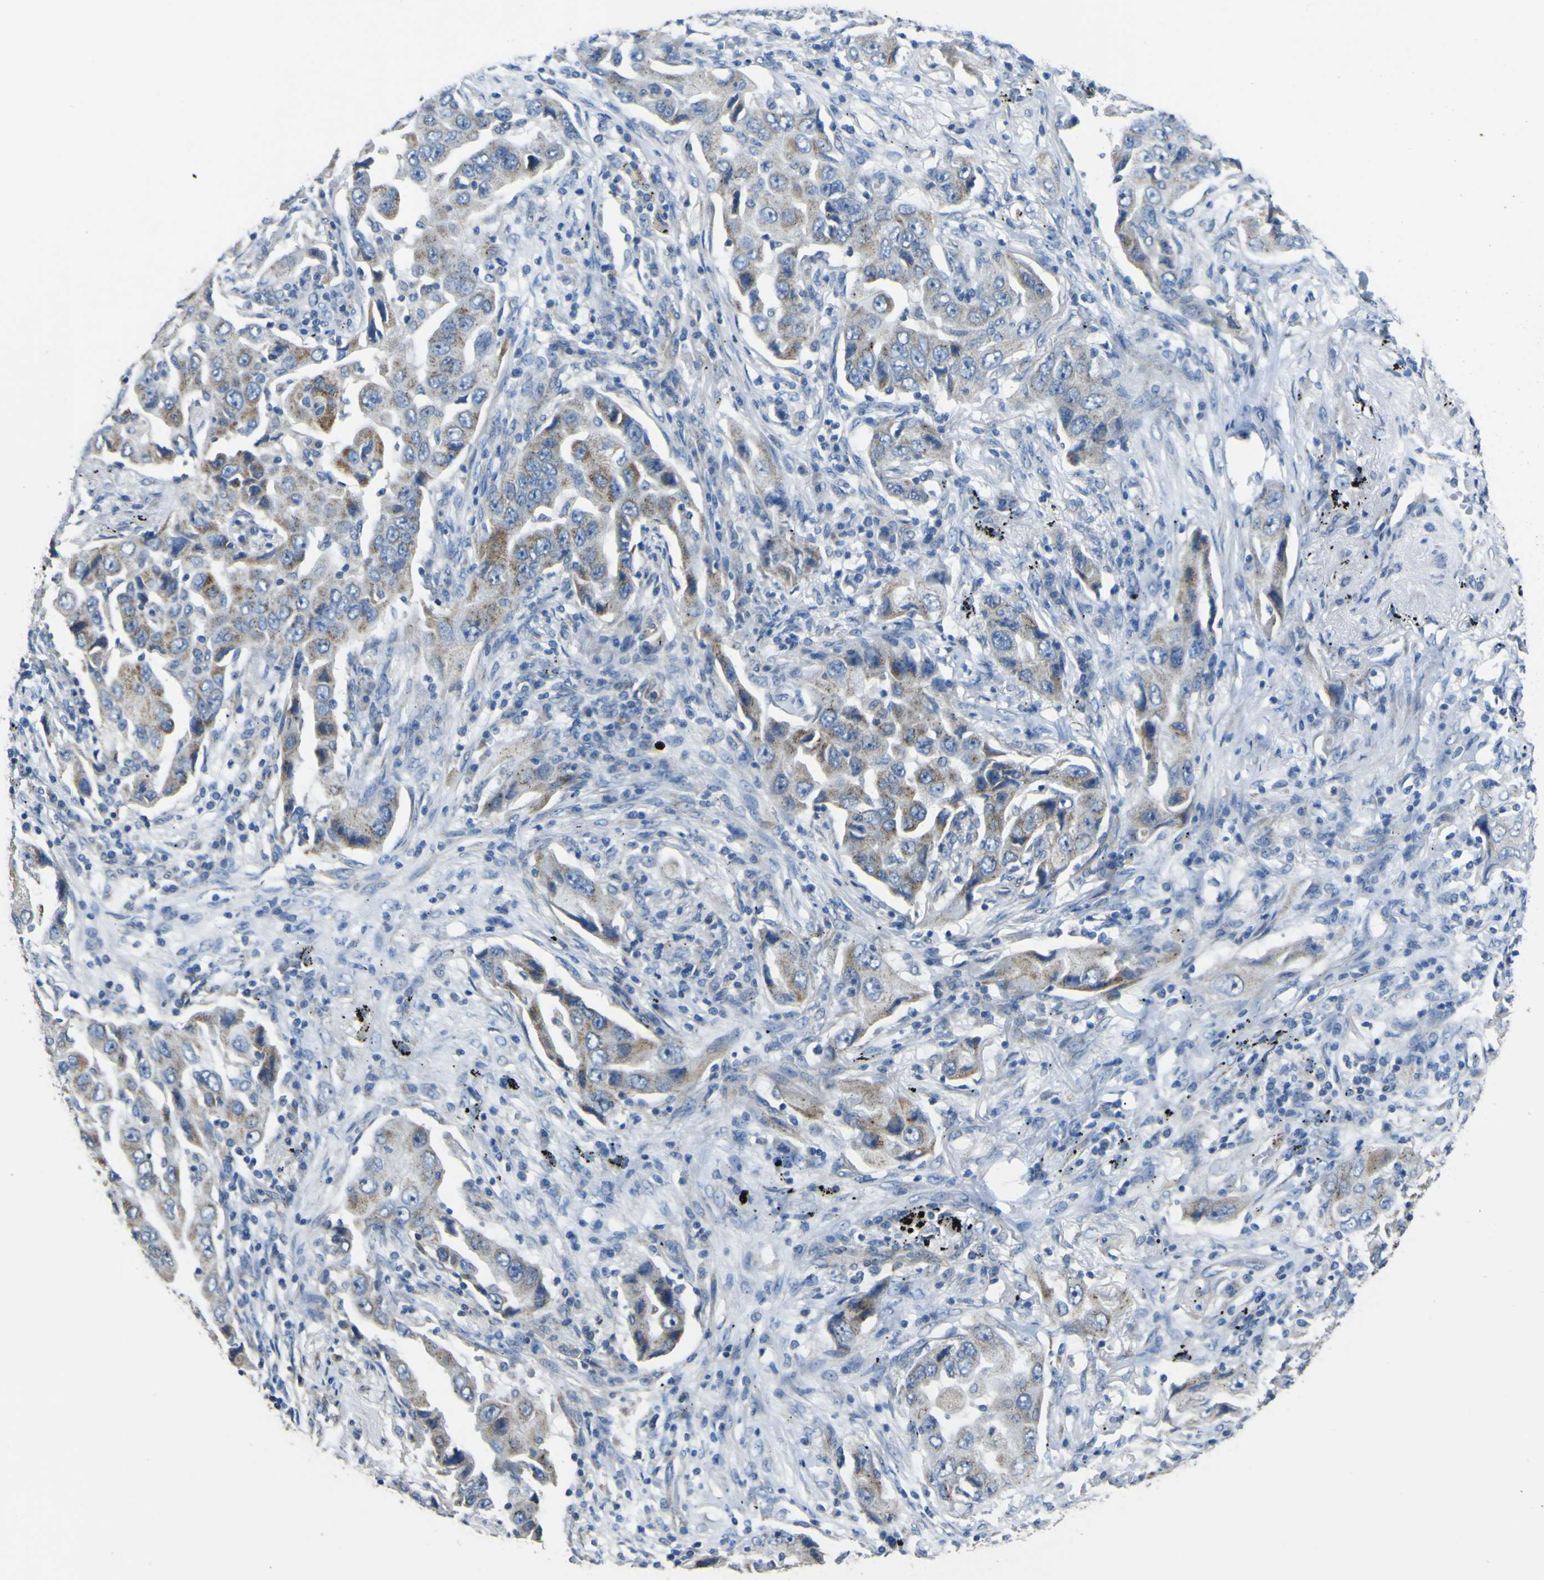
{"staining": {"intensity": "moderate", "quantity": "<25%", "location": "cytoplasmic/membranous"}, "tissue": "lung cancer", "cell_type": "Tumor cells", "image_type": "cancer", "snomed": [{"axis": "morphology", "description": "Adenocarcinoma, NOS"}, {"axis": "topography", "description": "Lung"}], "caption": "Immunohistochemical staining of lung adenocarcinoma reveals moderate cytoplasmic/membranous protein staining in about <25% of tumor cells. Using DAB (3,3'-diaminobenzidine) (brown) and hematoxylin (blue) stains, captured at high magnification using brightfield microscopy.", "gene": "ALDH18A1", "patient": {"sex": "female", "age": 65}}